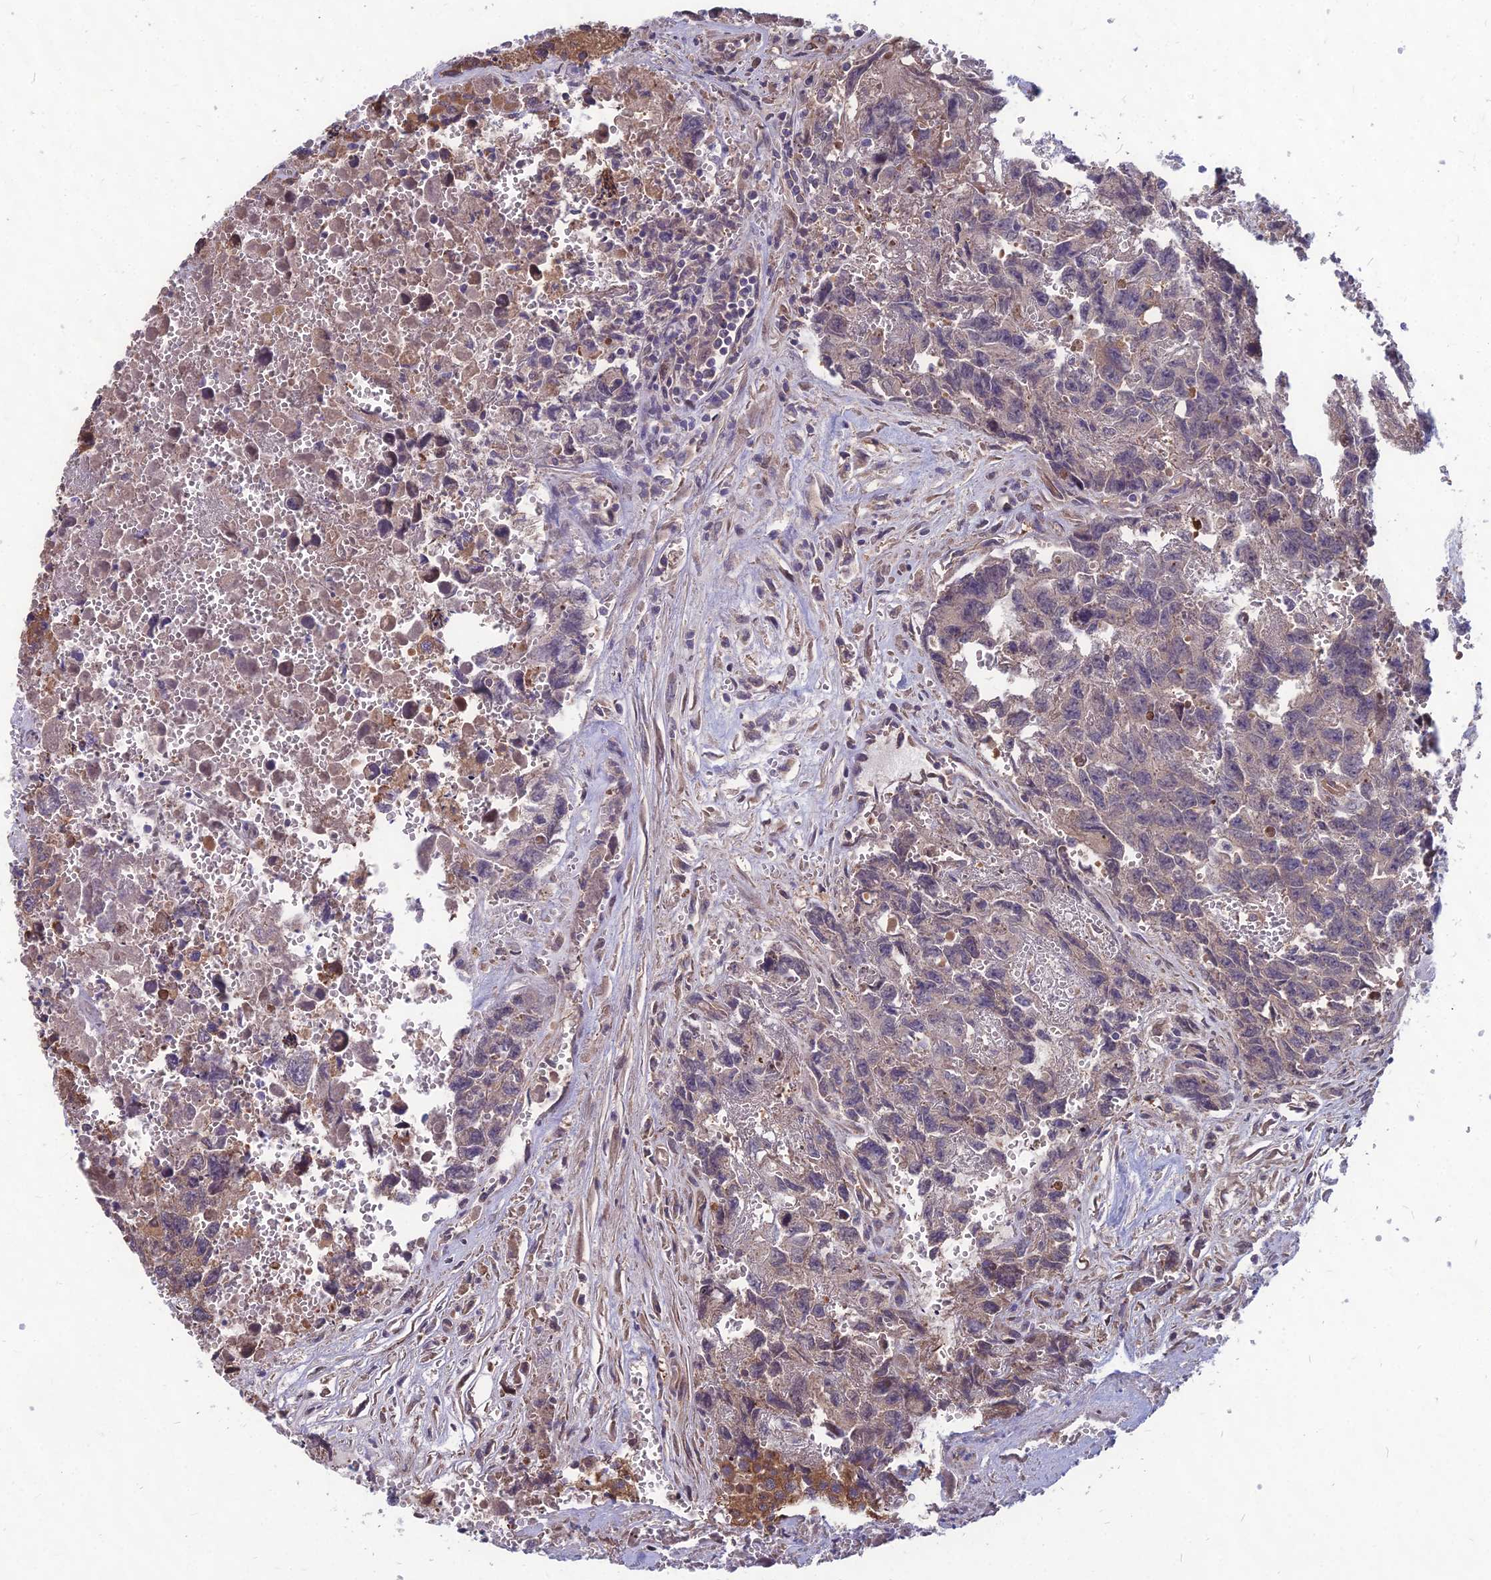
{"staining": {"intensity": "negative", "quantity": "none", "location": "none"}, "tissue": "testis cancer", "cell_type": "Tumor cells", "image_type": "cancer", "snomed": [{"axis": "morphology", "description": "Carcinoma, Embryonal, NOS"}, {"axis": "topography", "description": "Testis"}], "caption": "This is an IHC image of human testis embryonal carcinoma. There is no expression in tumor cells.", "gene": "LSM6", "patient": {"sex": "male", "age": 31}}